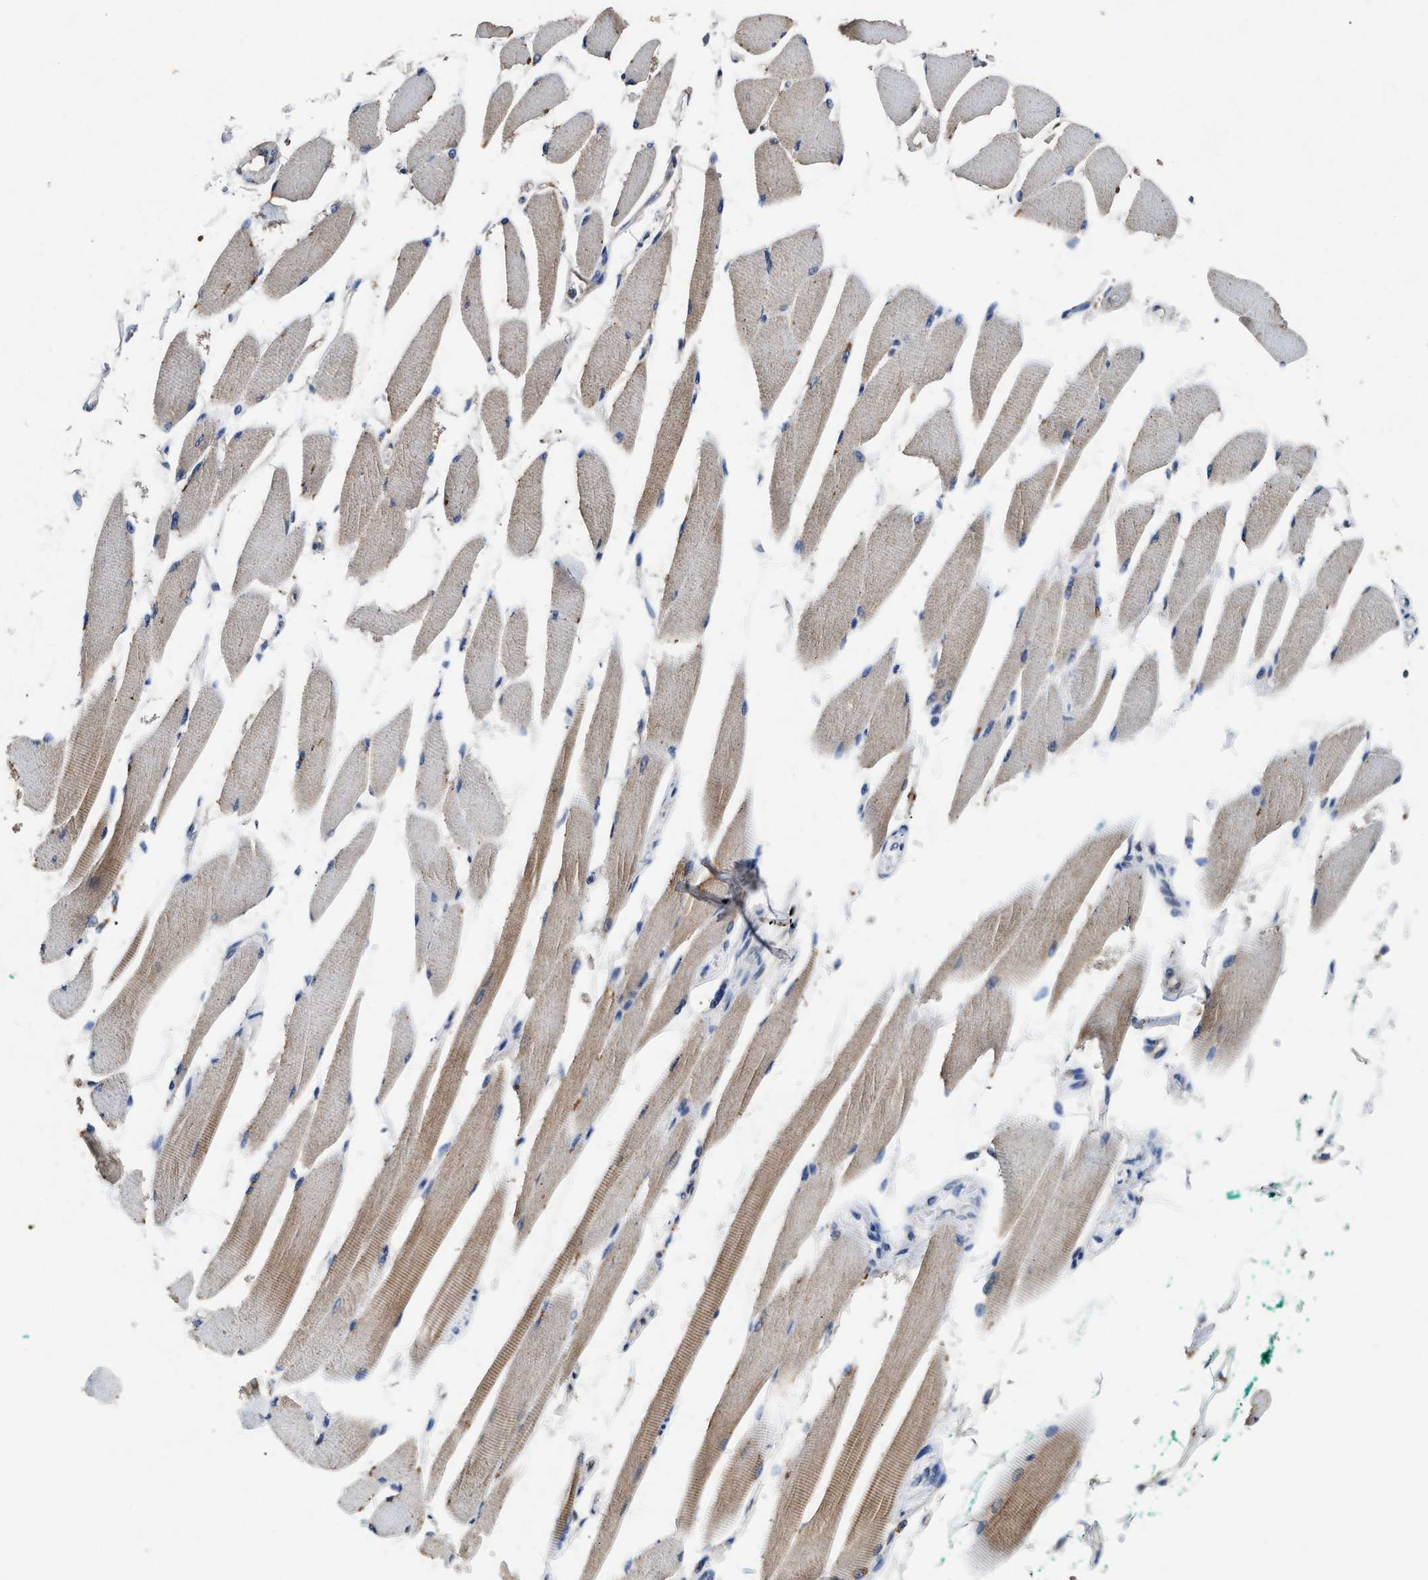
{"staining": {"intensity": "moderate", "quantity": "25%-75%", "location": "cytoplasmic/membranous"}, "tissue": "skeletal muscle", "cell_type": "Myocytes", "image_type": "normal", "snomed": [{"axis": "morphology", "description": "Normal tissue, NOS"}, {"axis": "topography", "description": "Skeletal muscle"}, {"axis": "topography", "description": "Oral tissue"}, {"axis": "topography", "description": "Peripheral nerve tissue"}], "caption": "DAB immunohistochemical staining of normal human skeletal muscle displays moderate cytoplasmic/membranous protein expression in approximately 25%-75% of myocytes. The staining was performed using DAB (3,3'-diaminobenzidine), with brown indicating positive protein expression. Nuclei are stained blue with hematoxylin.", "gene": "PDAP1", "patient": {"sex": "female", "age": 84}}